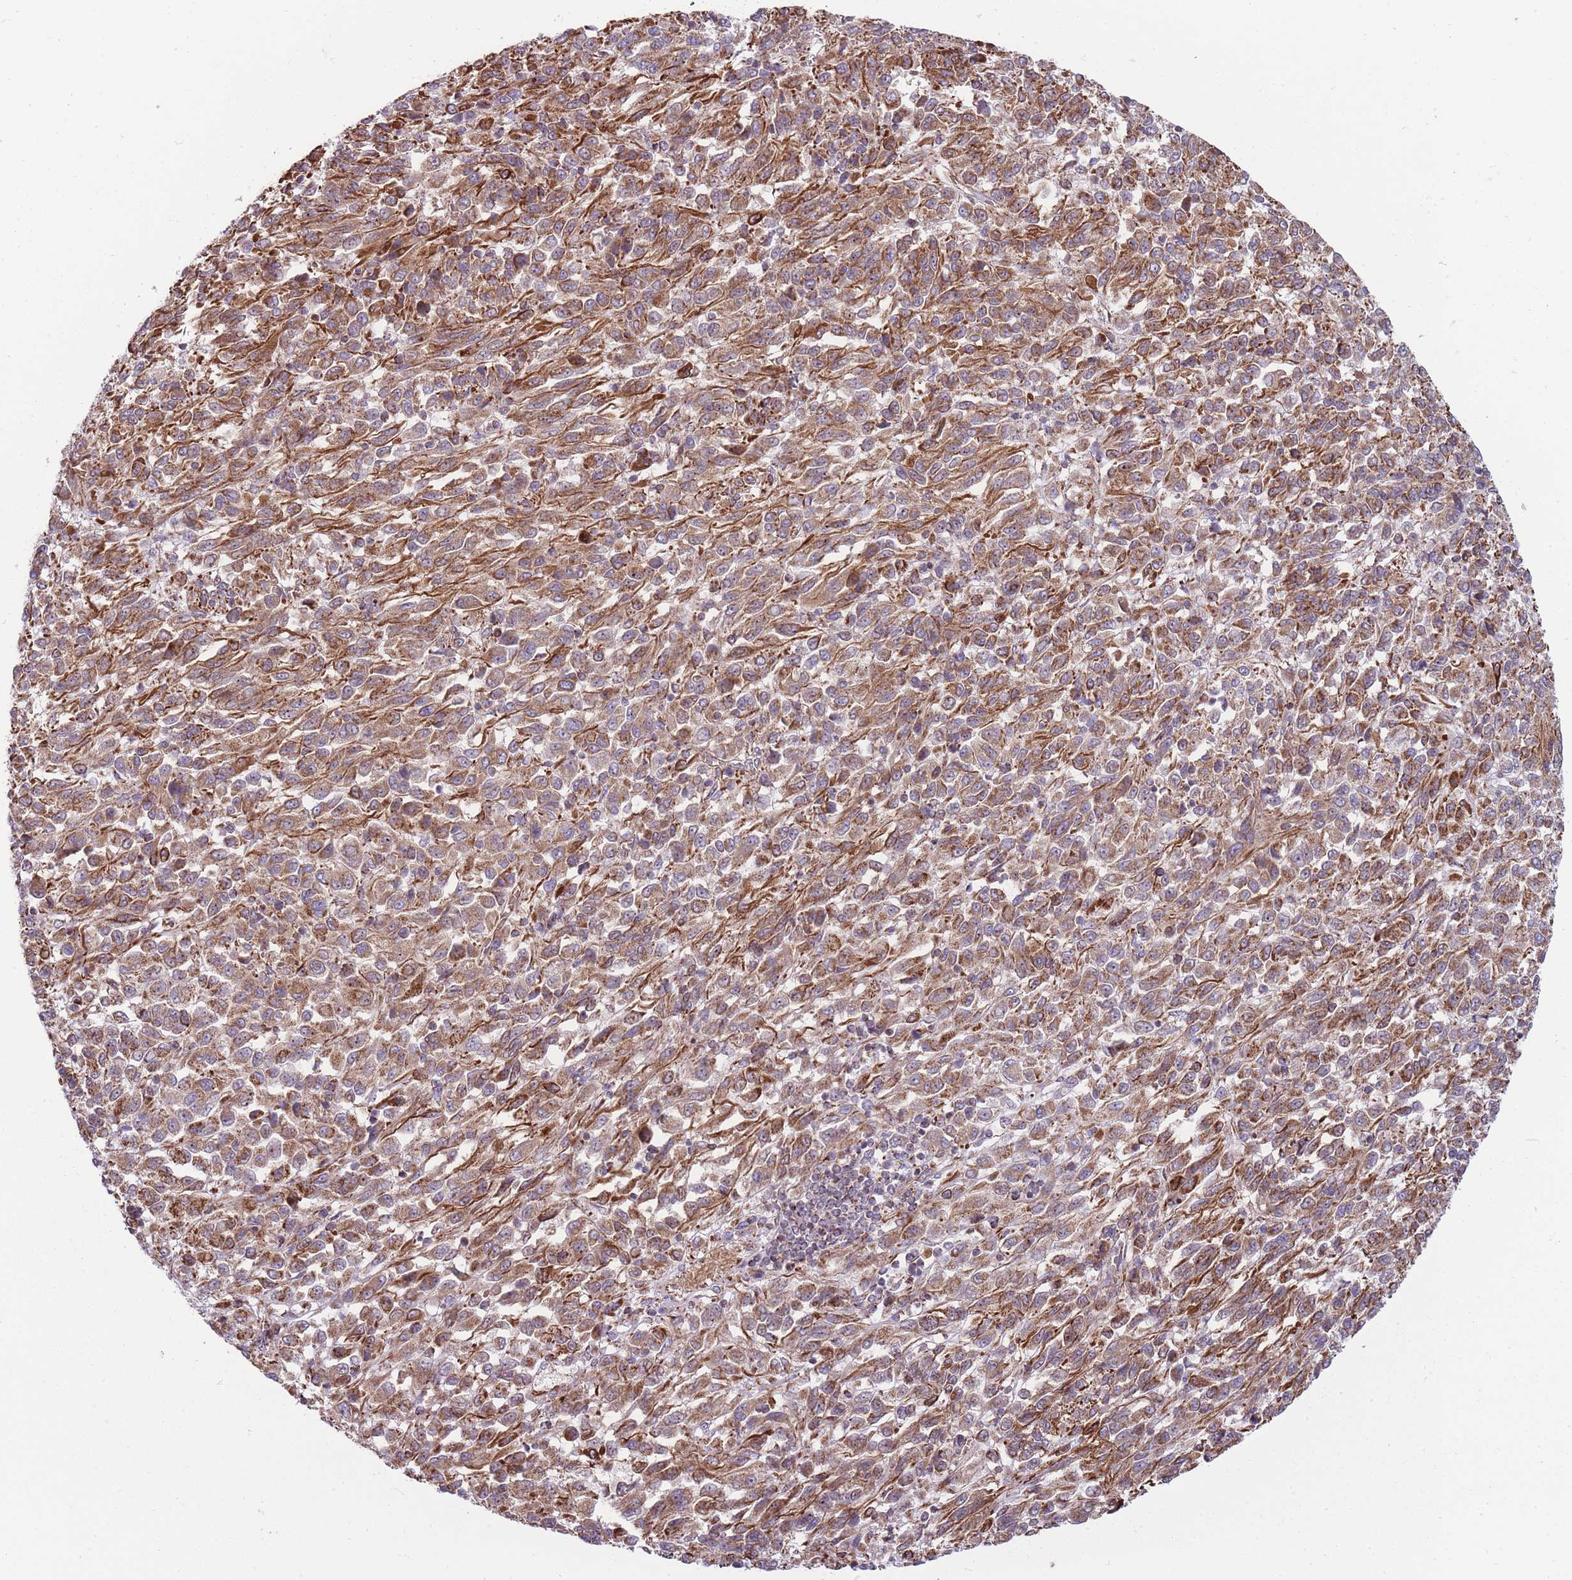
{"staining": {"intensity": "moderate", "quantity": ">75%", "location": "cytoplasmic/membranous"}, "tissue": "melanoma", "cell_type": "Tumor cells", "image_type": "cancer", "snomed": [{"axis": "morphology", "description": "Malignant melanoma, Metastatic site"}, {"axis": "topography", "description": "Lung"}], "caption": "Human melanoma stained with a protein marker exhibits moderate staining in tumor cells.", "gene": "ANKRD10", "patient": {"sex": "male", "age": 64}}